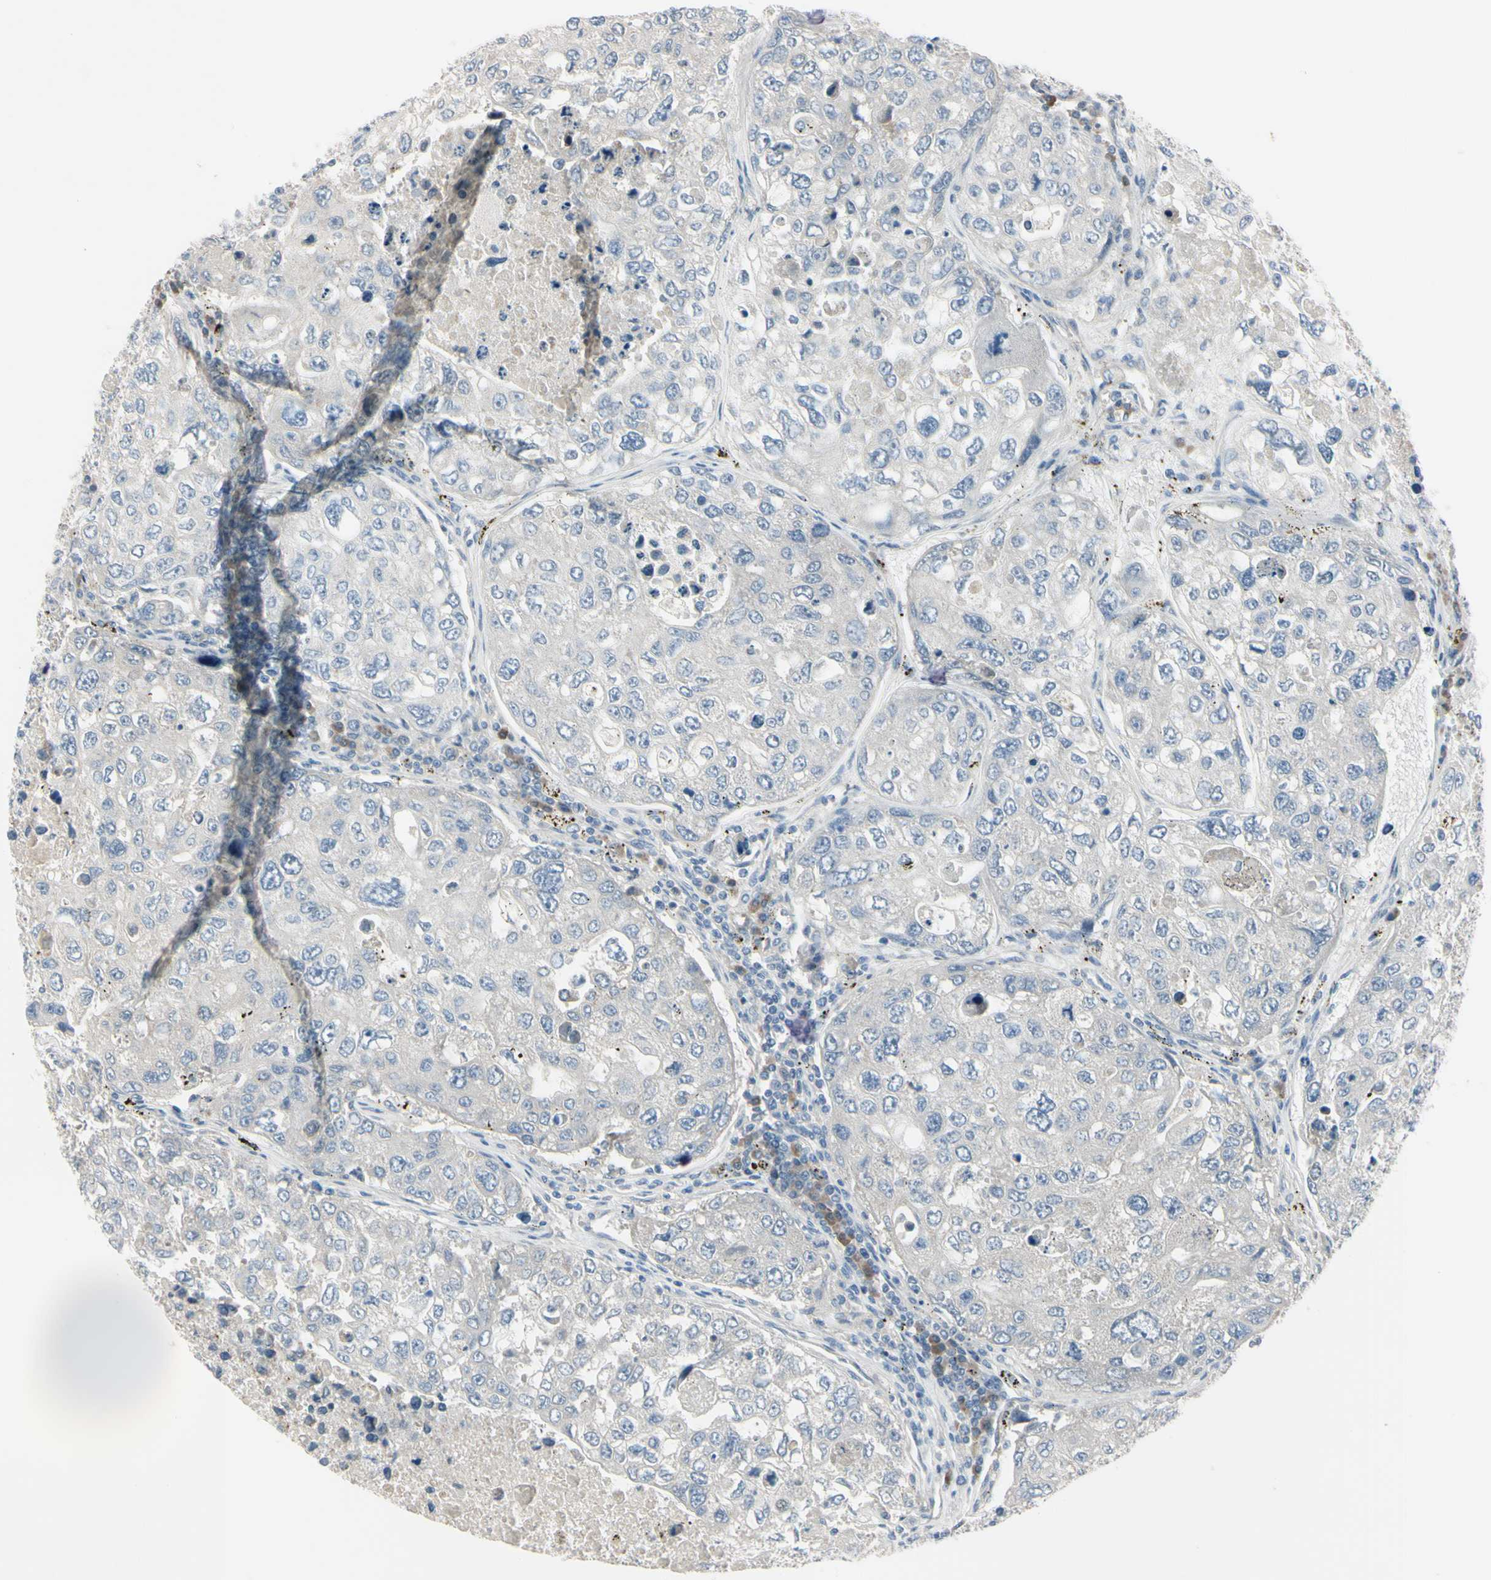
{"staining": {"intensity": "negative", "quantity": "none", "location": "none"}, "tissue": "urothelial cancer", "cell_type": "Tumor cells", "image_type": "cancer", "snomed": [{"axis": "morphology", "description": "Urothelial carcinoma, High grade"}, {"axis": "topography", "description": "Lymph node"}, {"axis": "topography", "description": "Urinary bladder"}], "caption": "There is no significant expression in tumor cells of urothelial cancer. (Immunohistochemistry (ihc), brightfield microscopy, high magnification).", "gene": "AATK", "patient": {"sex": "male", "age": 51}}